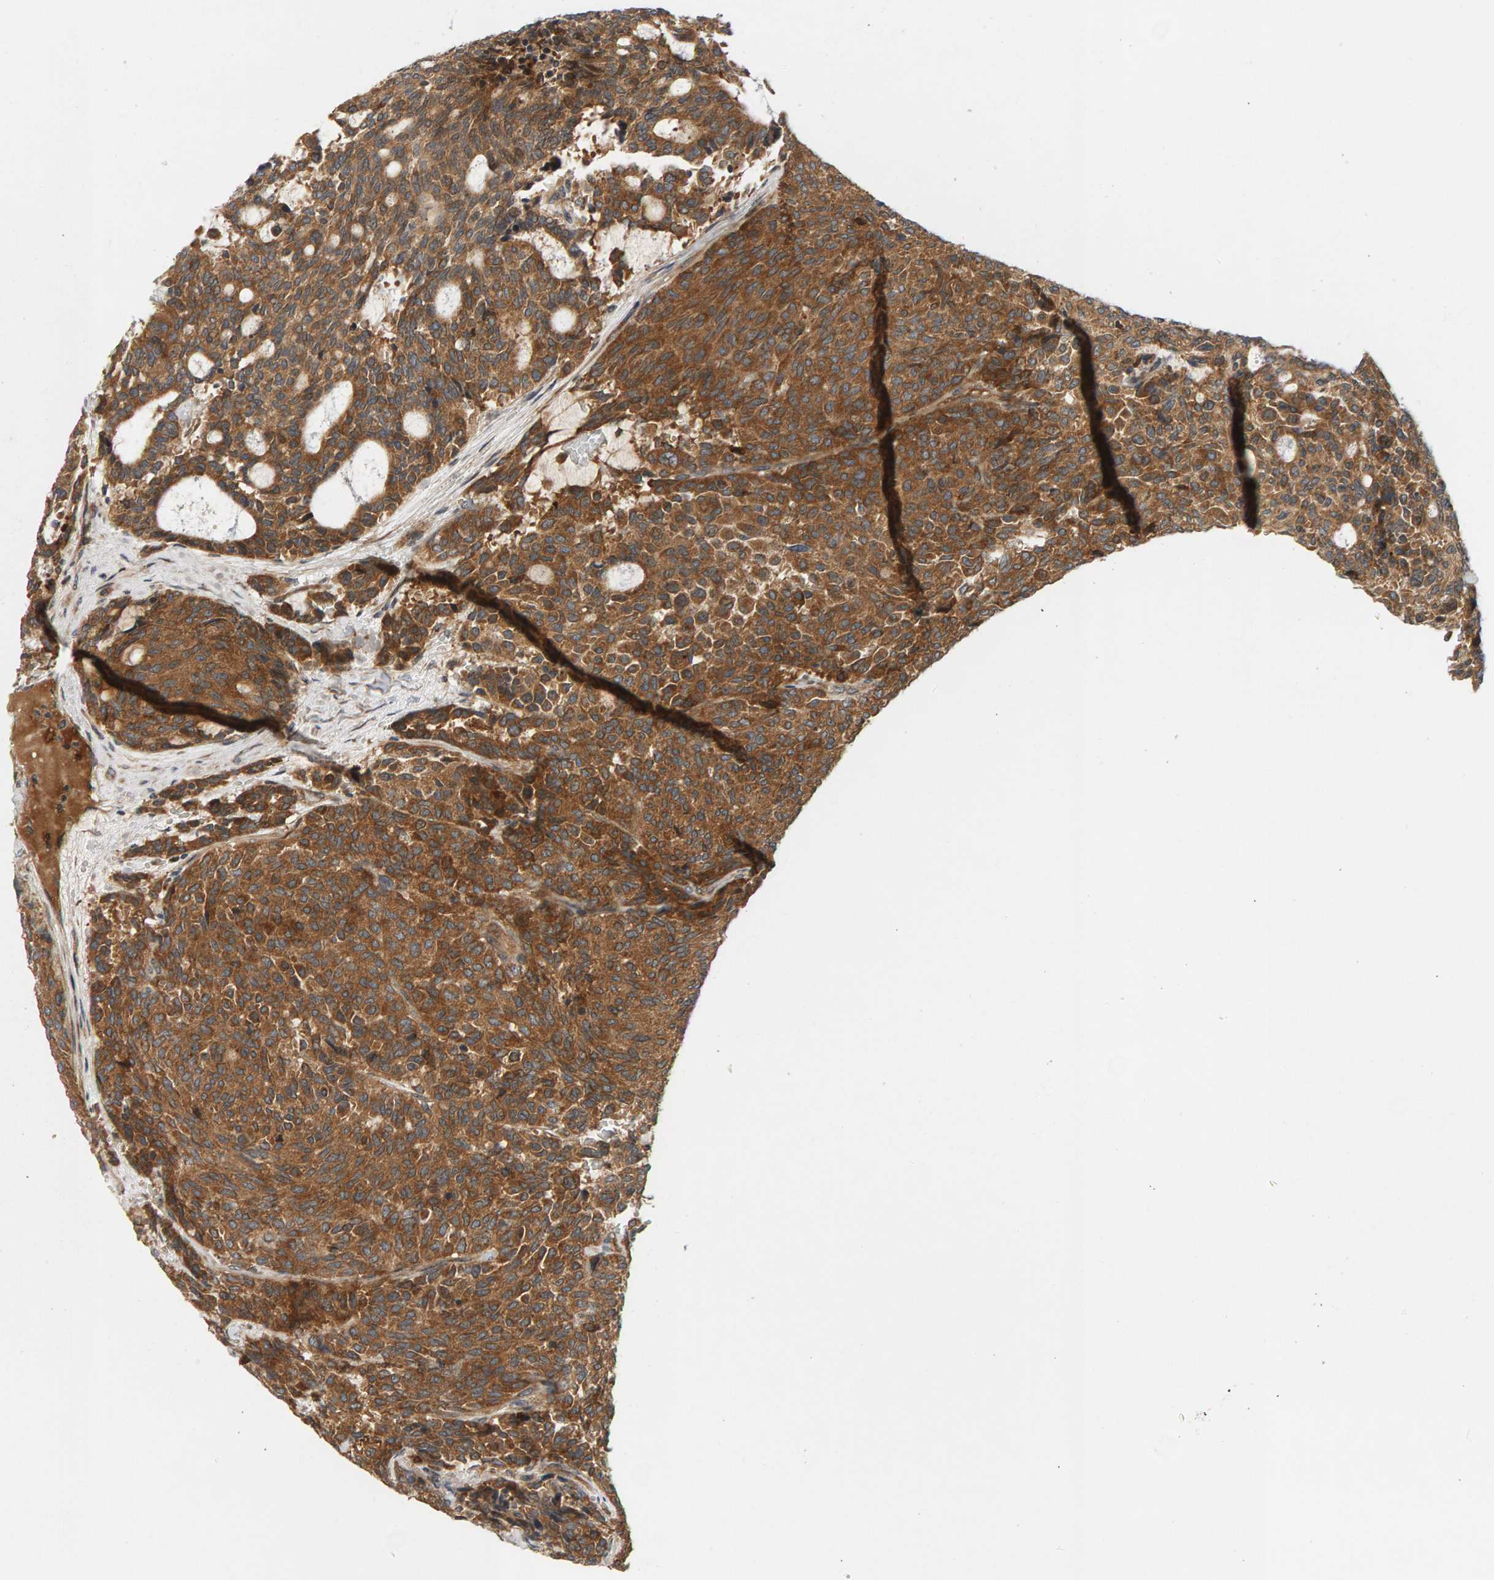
{"staining": {"intensity": "strong", "quantity": ">75%", "location": "cytoplasmic/membranous"}, "tissue": "carcinoid", "cell_type": "Tumor cells", "image_type": "cancer", "snomed": [{"axis": "morphology", "description": "Carcinoid, malignant, NOS"}, {"axis": "topography", "description": "Pancreas"}], "caption": "Strong cytoplasmic/membranous expression for a protein is present in approximately >75% of tumor cells of carcinoid using IHC.", "gene": "BAHCC1", "patient": {"sex": "female", "age": 54}}